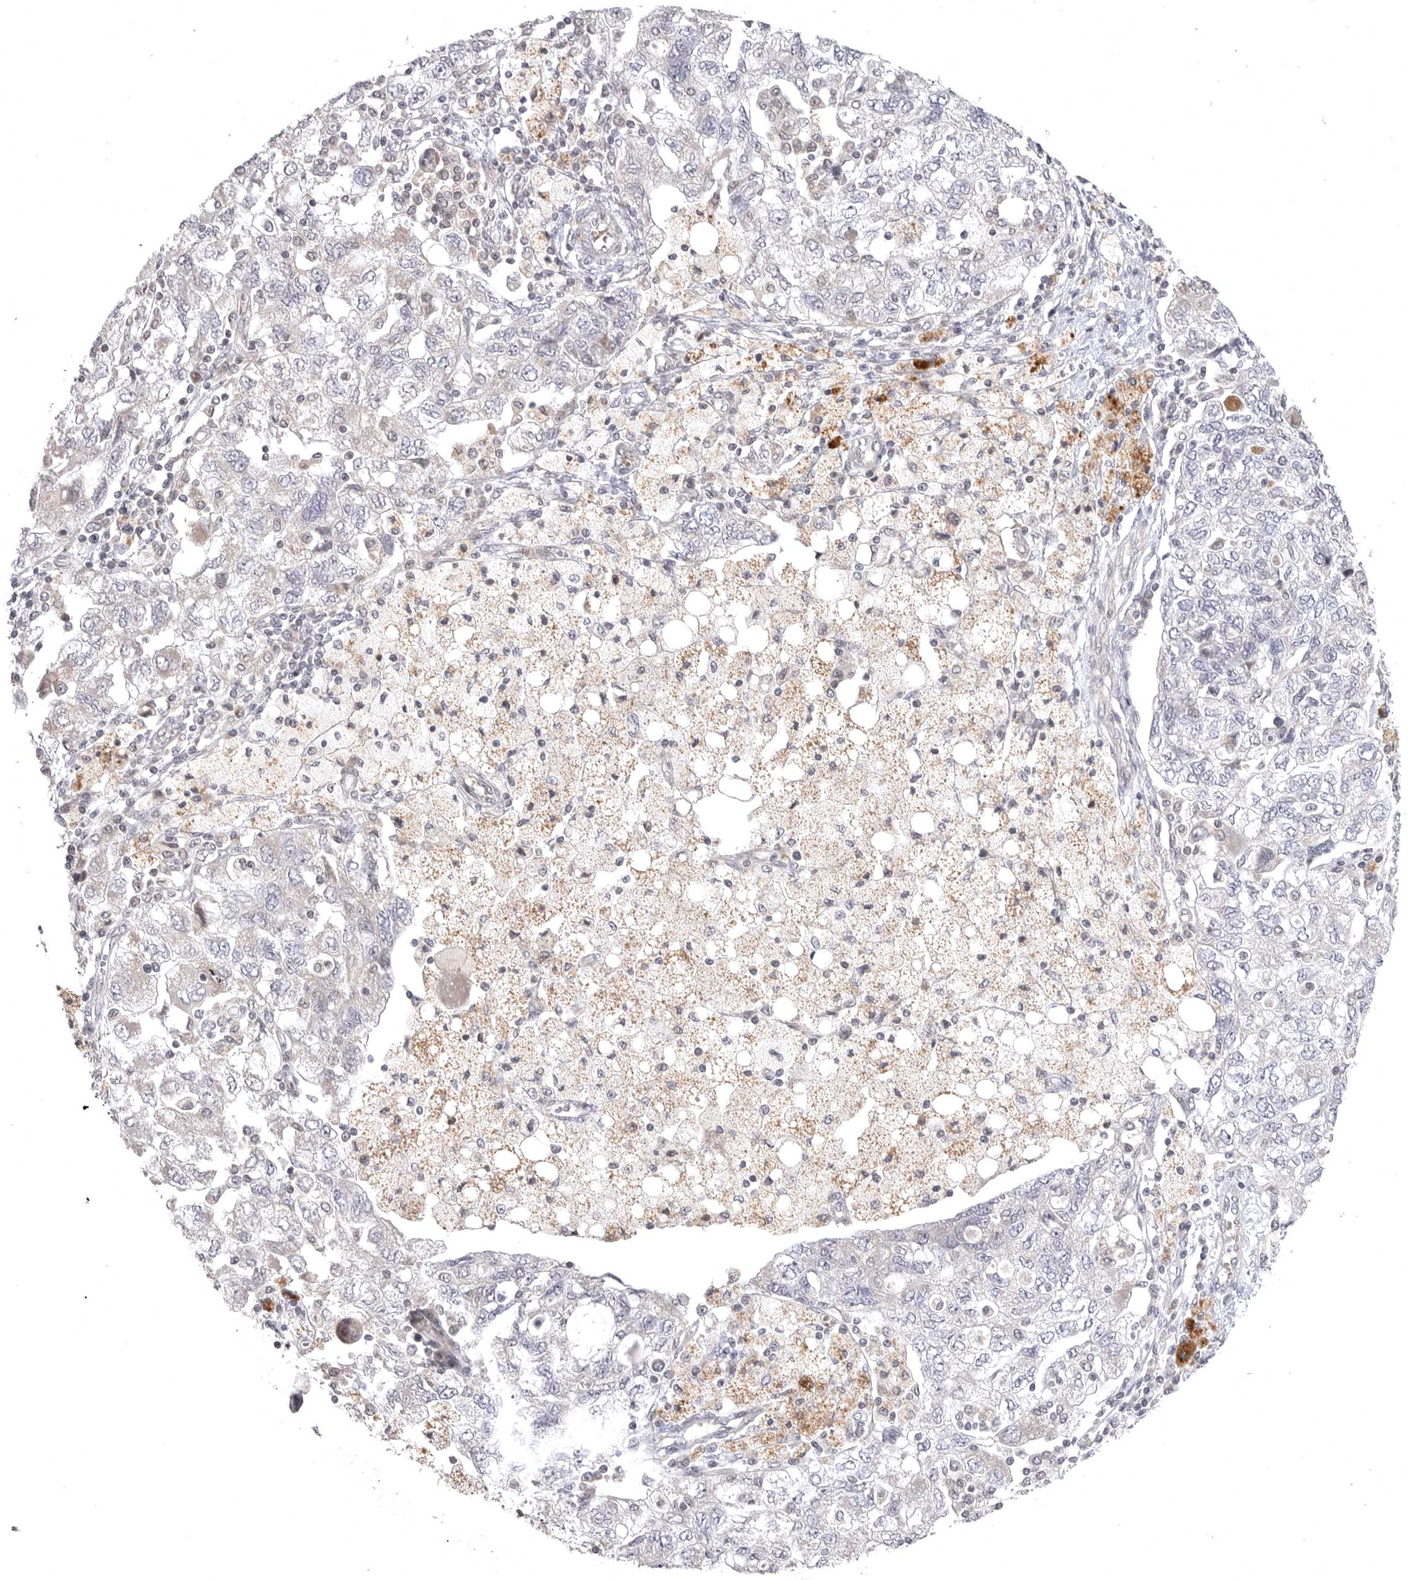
{"staining": {"intensity": "negative", "quantity": "none", "location": "none"}, "tissue": "ovarian cancer", "cell_type": "Tumor cells", "image_type": "cancer", "snomed": [{"axis": "morphology", "description": "Carcinoma, NOS"}, {"axis": "morphology", "description": "Cystadenocarcinoma, serous, NOS"}, {"axis": "topography", "description": "Ovary"}], "caption": "Immunohistochemistry histopathology image of neoplastic tissue: human ovarian cancer stained with DAB reveals no significant protein positivity in tumor cells.", "gene": "CD300LD", "patient": {"sex": "female", "age": 69}}